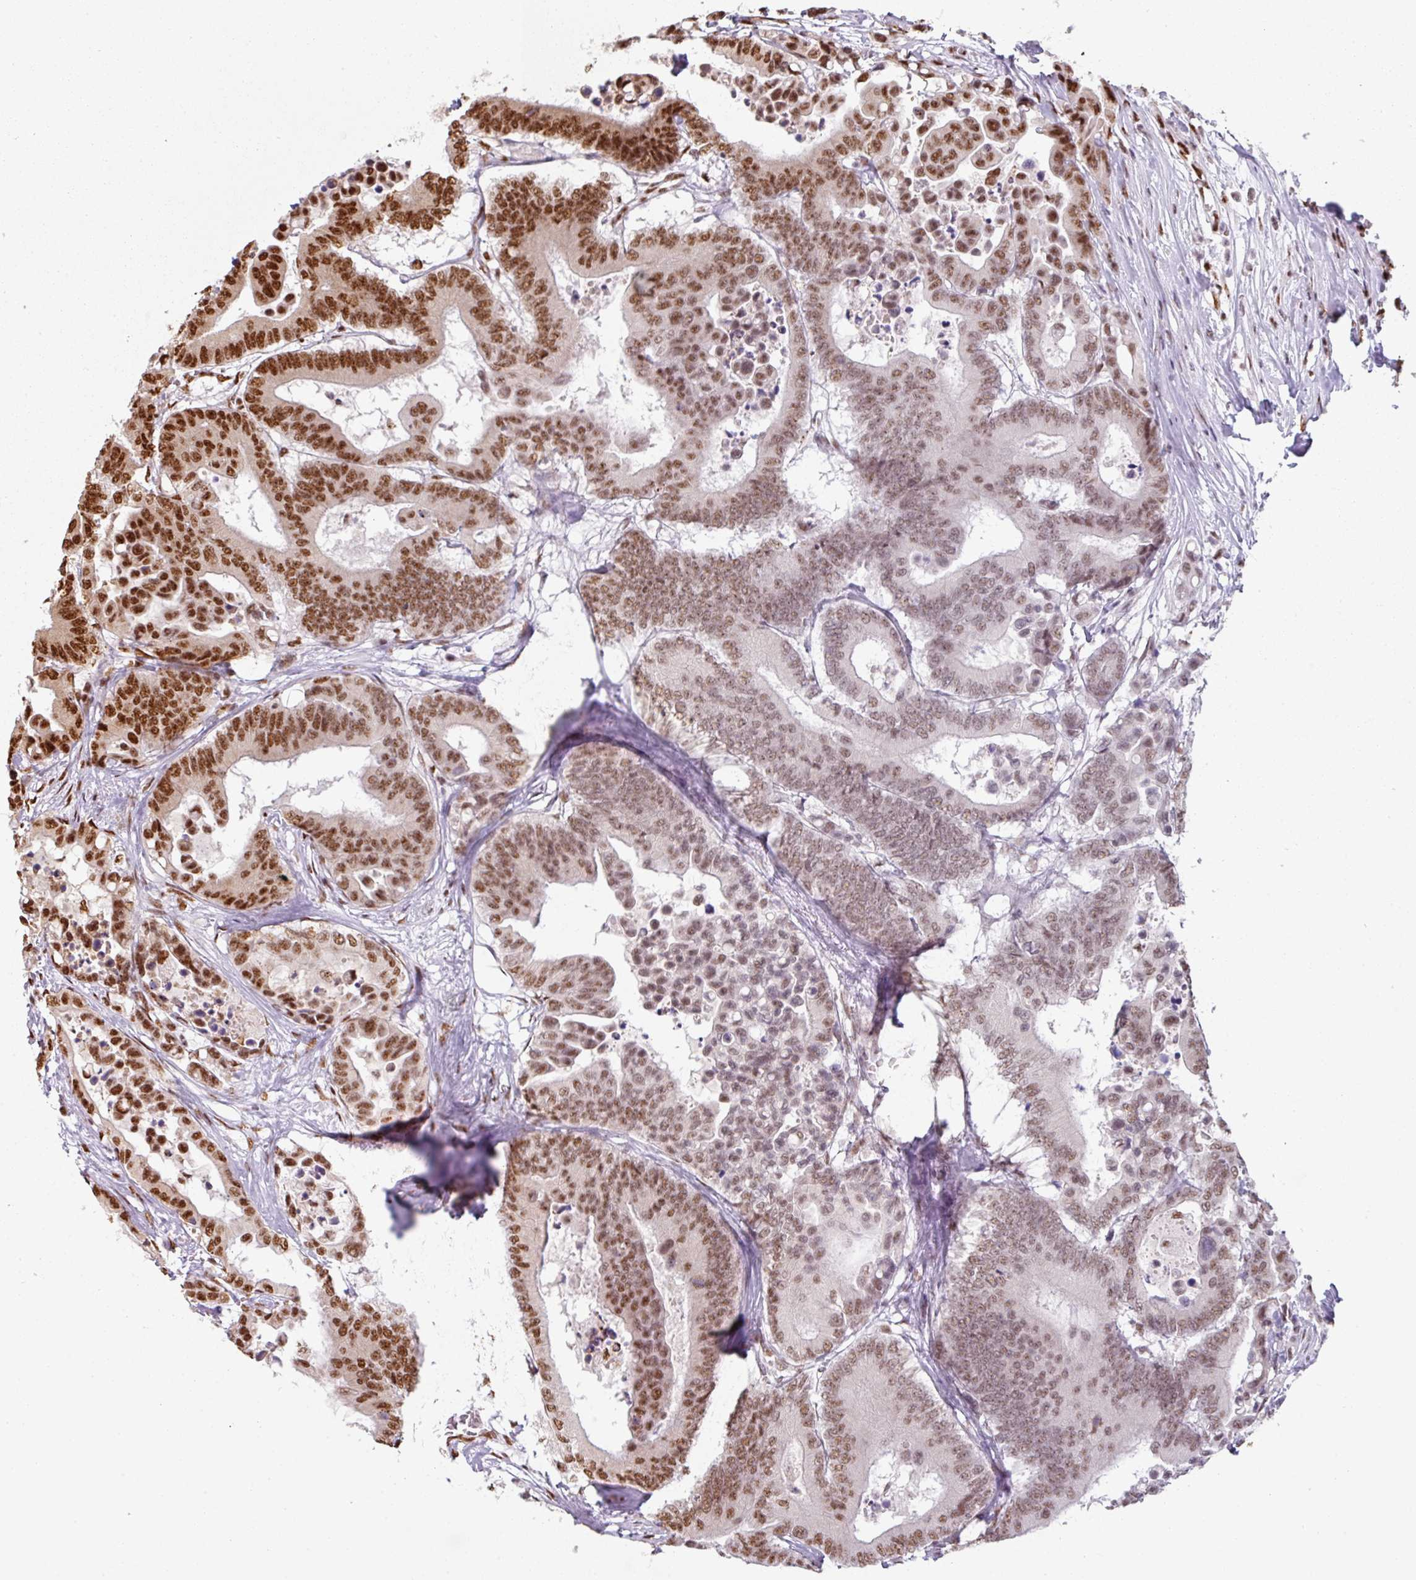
{"staining": {"intensity": "strong", "quantity": "25%-75%", "location": "nuclear"}, "tissue": "colorectal cancer", "cell_type": "Tumor cells", "image_type": "cancer", "snomed": [{"axis": "morphology", "description": "Normal tissue, NOS"}, {"axis": "morphology", "description": "Adenocarcinoma, NOS"}, {"axis": "topography", "description": "Colon"}], "caption": "Protein analysis of colorectal adenocarcinoma tissue reveals strong nuclear expression in about 25%-75% of tumor cells. (Brightfield microscopy of DAB IHC at high magnification).", "gene": "SIK3", "patient": {"sex": "male", "age": 82}}